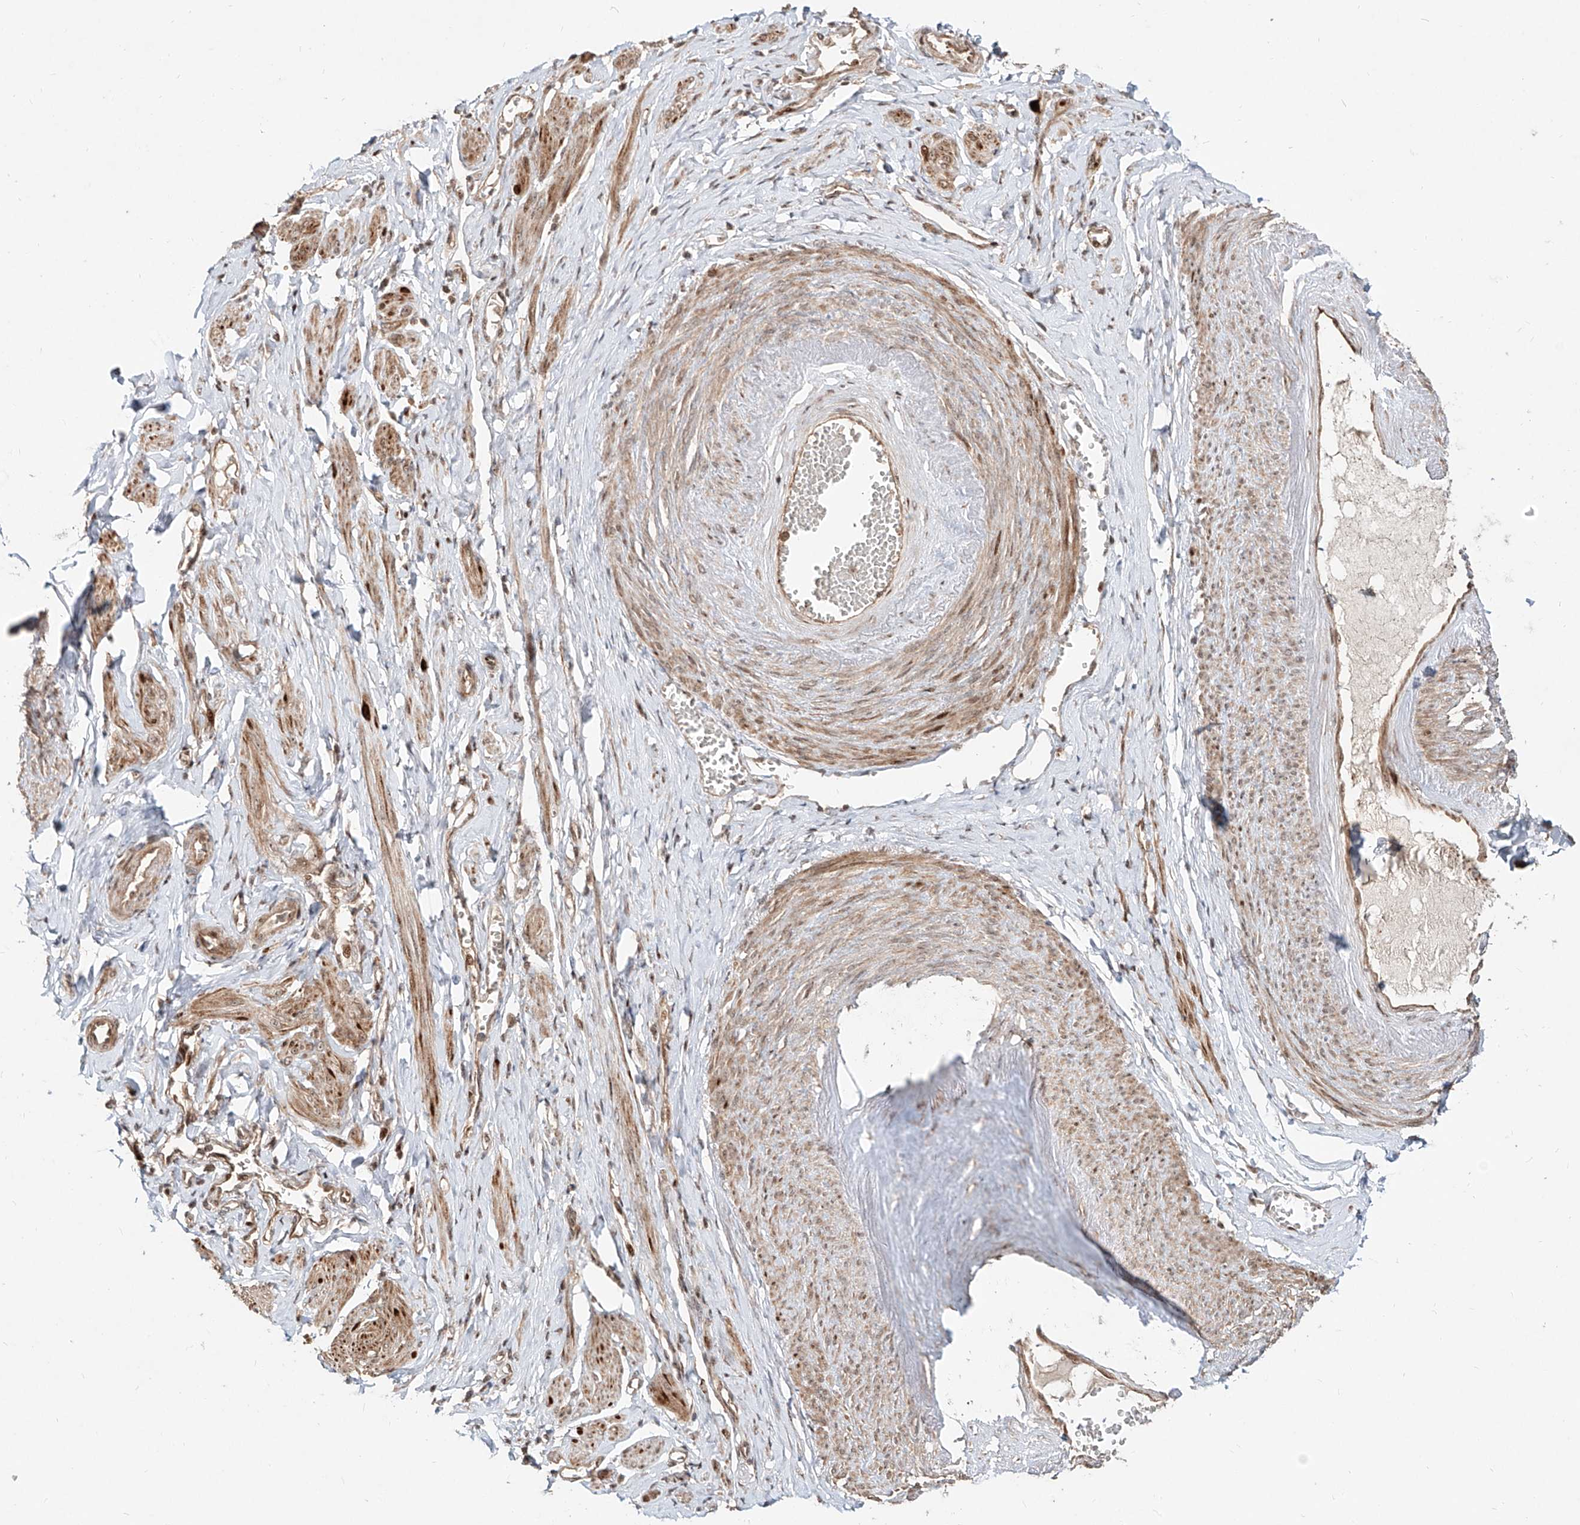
{"staining": {"intensity": "negative", "quantity": "none", "location": "none"}, "tissue": "adipose tissue", "cell_type": "Adipocytes", "image_type": "normal", "snomed": [{"axis": "morphology", "description": "Normal tissue, NOS"}, {"axis": "topography", "description": "Vascular tissue"}, {"axis": "topography", "description": "Fallopian tube"}, {"axis": "topography", "description": "Ovary"}], "caption": "Adipocytes are negative for brown protein staining in benign adipose tissue. The staining was performed using DAB to visualize the protein expression in brown, while the nuclei were stained in blue with hematoxylin (Magnification: 20x).", "gene": "ZNF710", "patient": {"sex": "female", "age": 67}}